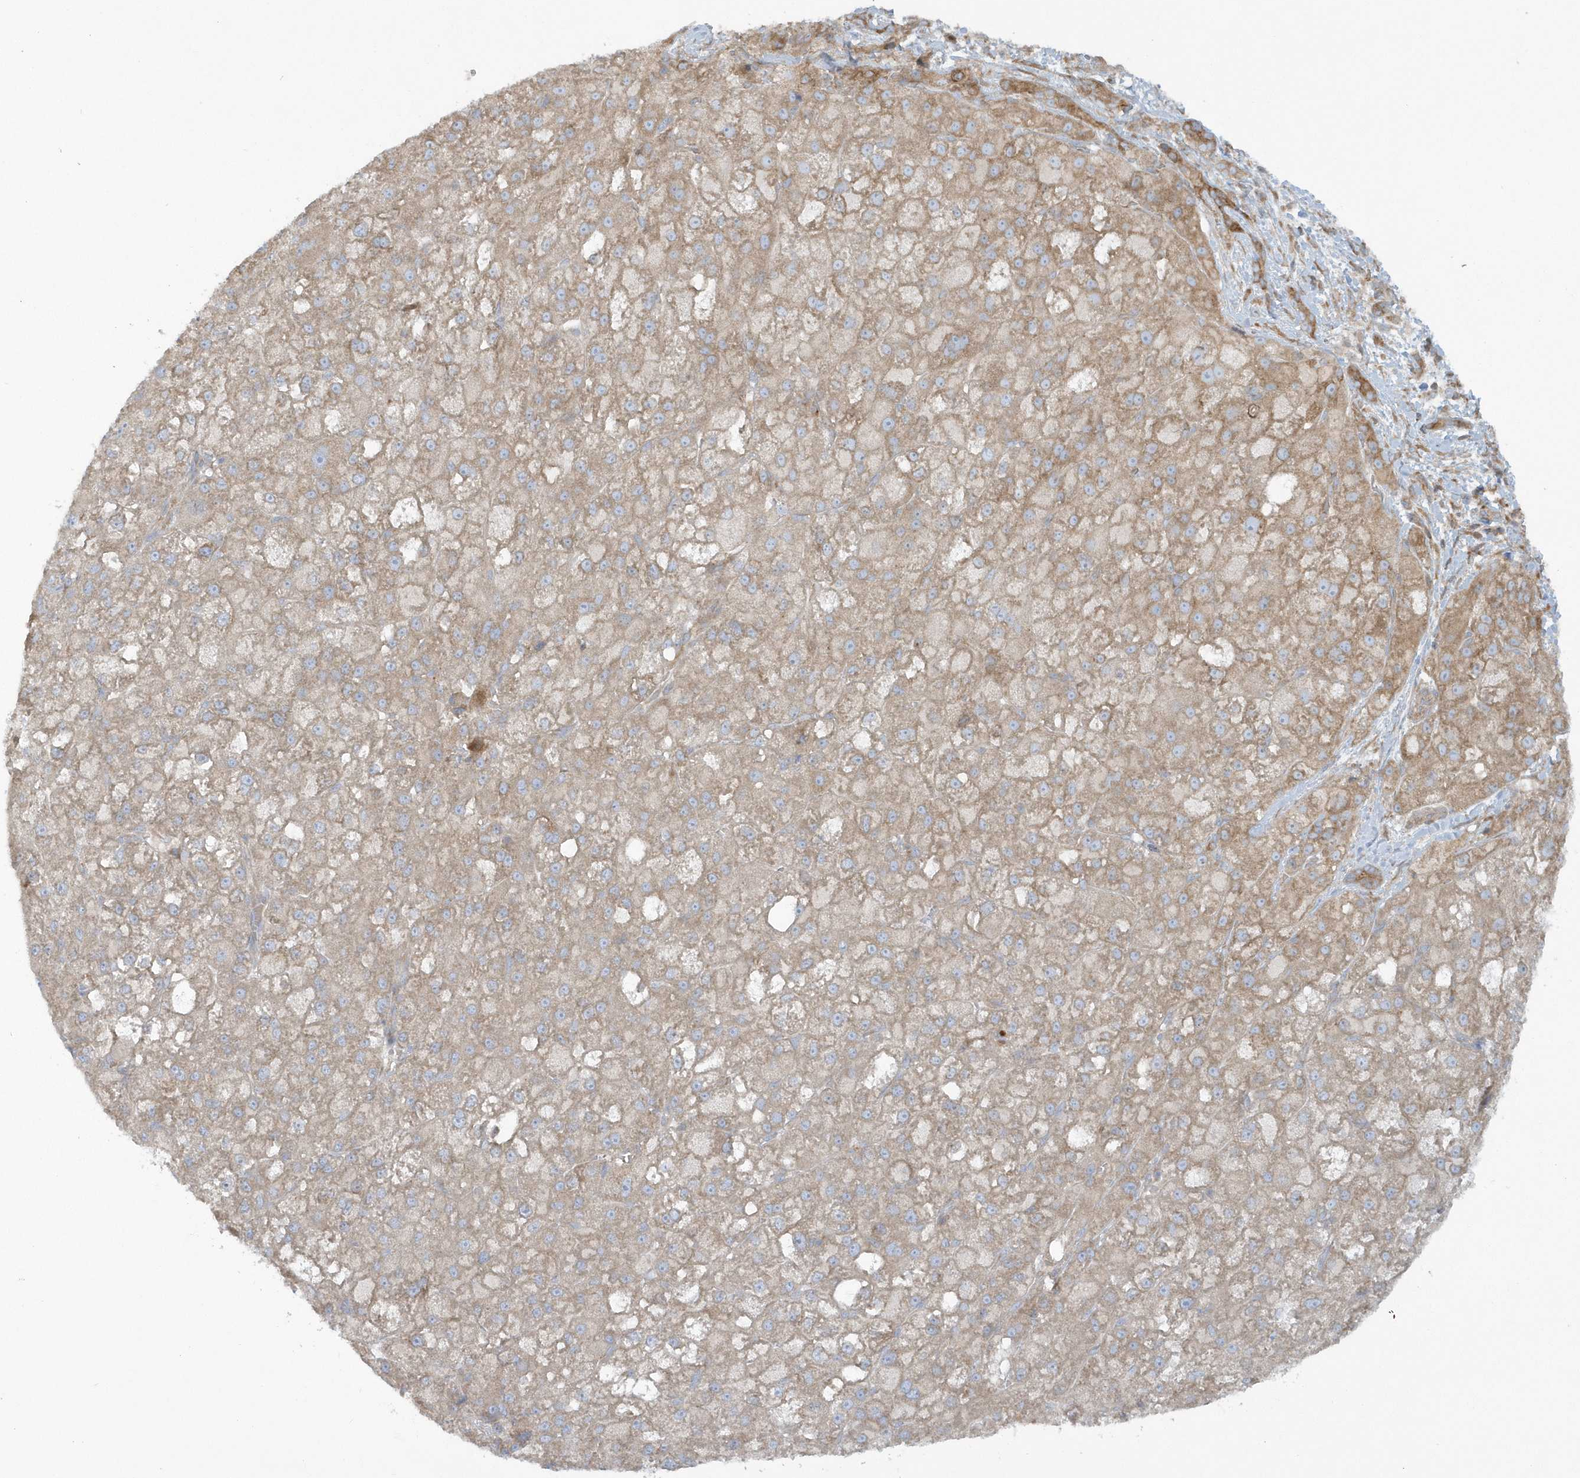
{"staining": {"intensity": "weak", "quantity": "25%-75%", "location": "cytoplasmic/membranous"}, "tissue": "liver cancer", "cell_type": "Tumor cells", "image_type": "cancer", "snomed": [{"axis": "morphology", "description": "Carcinoma, Hepatocellular, NOS"}, {"axis": "topography", "description": "Liver"}], "caption": "Immunohistochemistry (DAB) staining of human liver cancer demonstrates weak cytoplasmic/membranous protein positivity in about 25%-75% of tumor cells.", "gene": "CNOT10", "patient": {"sex": "male", "age": 57}}